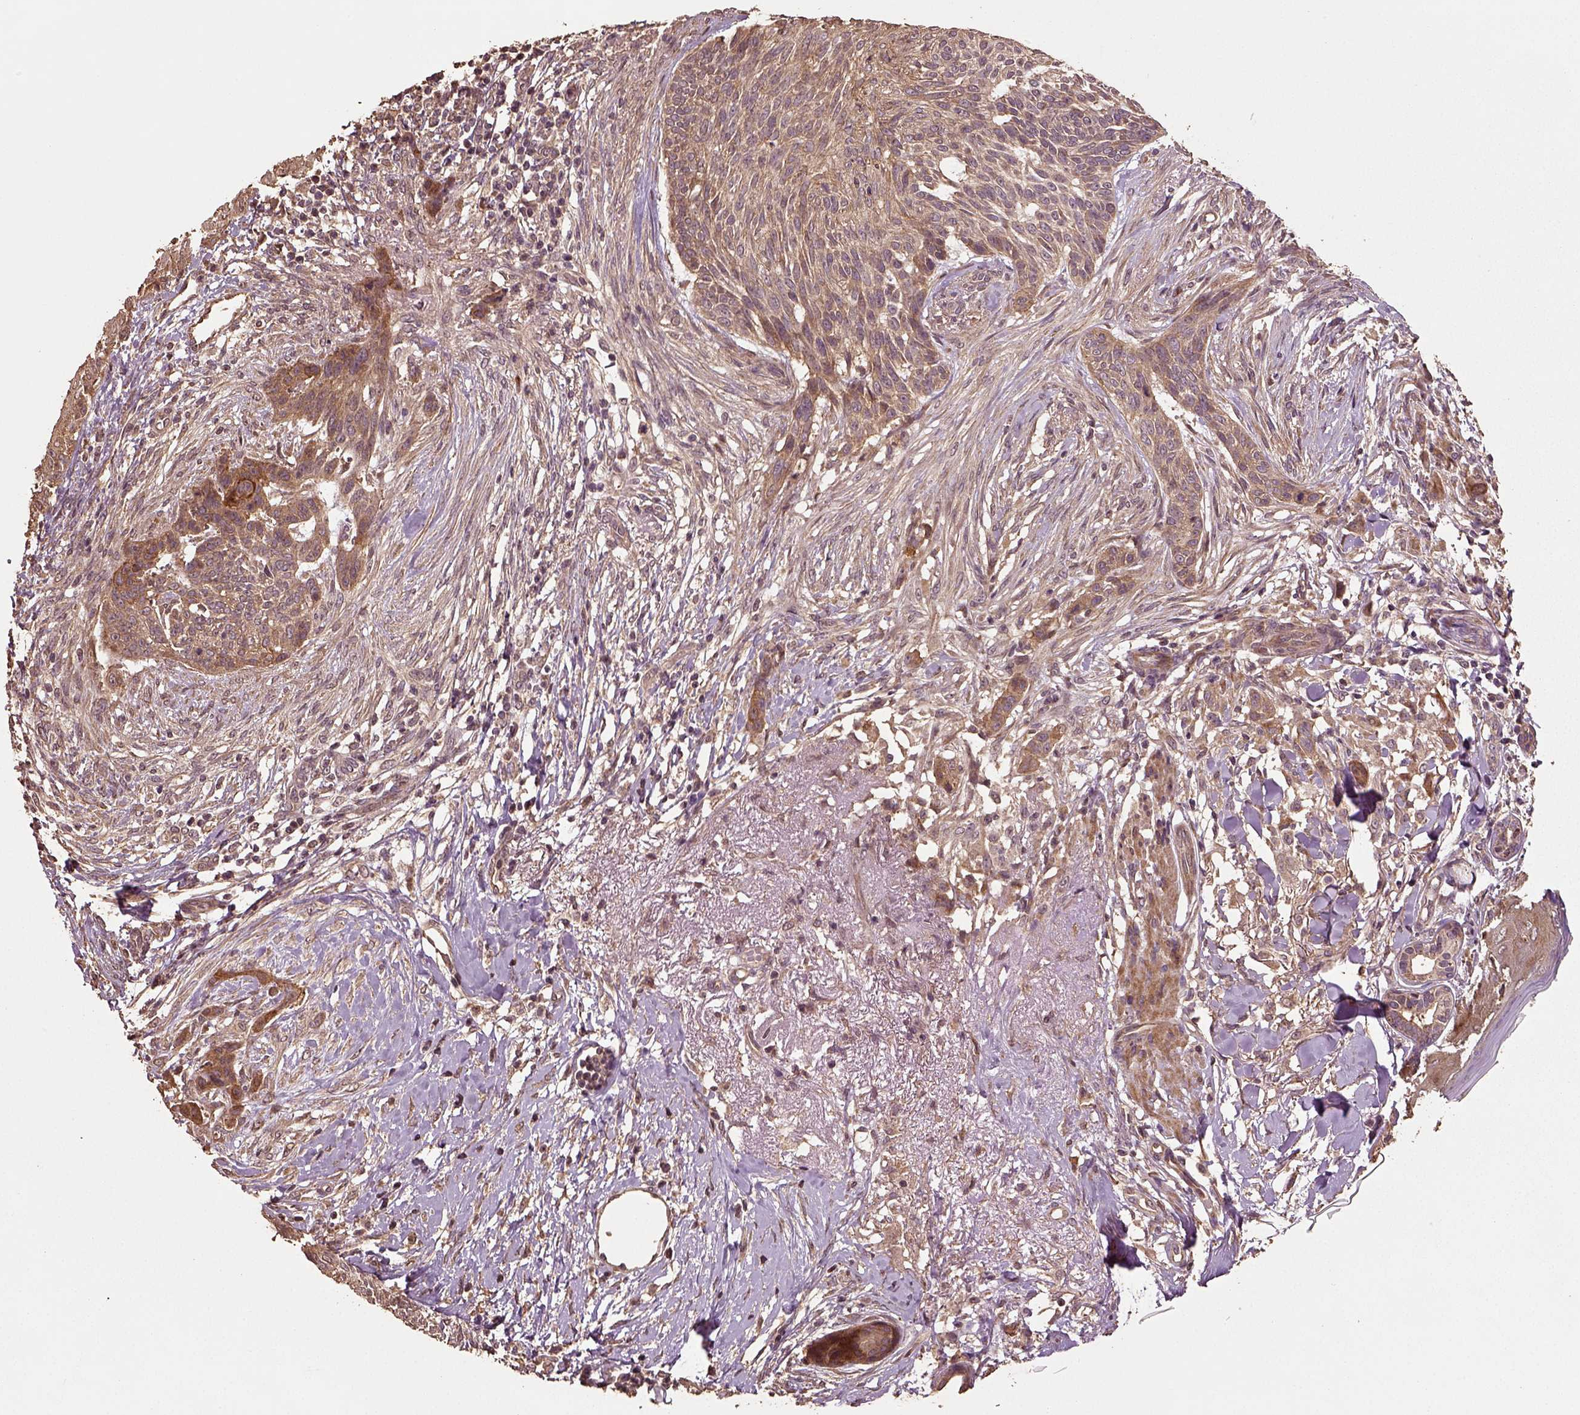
{"staining": {"intensity": "moderate", "quantity": "25%-75%", "location": "cytoplasmic/membranous"}, "tissue": "skin cancer", "cell_type": "Tumor cells", "image_type": "cancer", "snomed": [{"axis": "morphology", "description": "Normal tissue, NOS"}, {"axis": "morphology", "description": "Basal cell carcinoma"}, {"axis": "topography", "description": "Skin"}], "caption": "Tumor cells show medium levels of moderate cytoplasmic/membranous positivity in about 25%-75% of cells in skin cancer. (IHC, brightfield microscopy, high magnification).", "gene": "ERV3-1", "patient": {"sex": "male", "age": 84}}